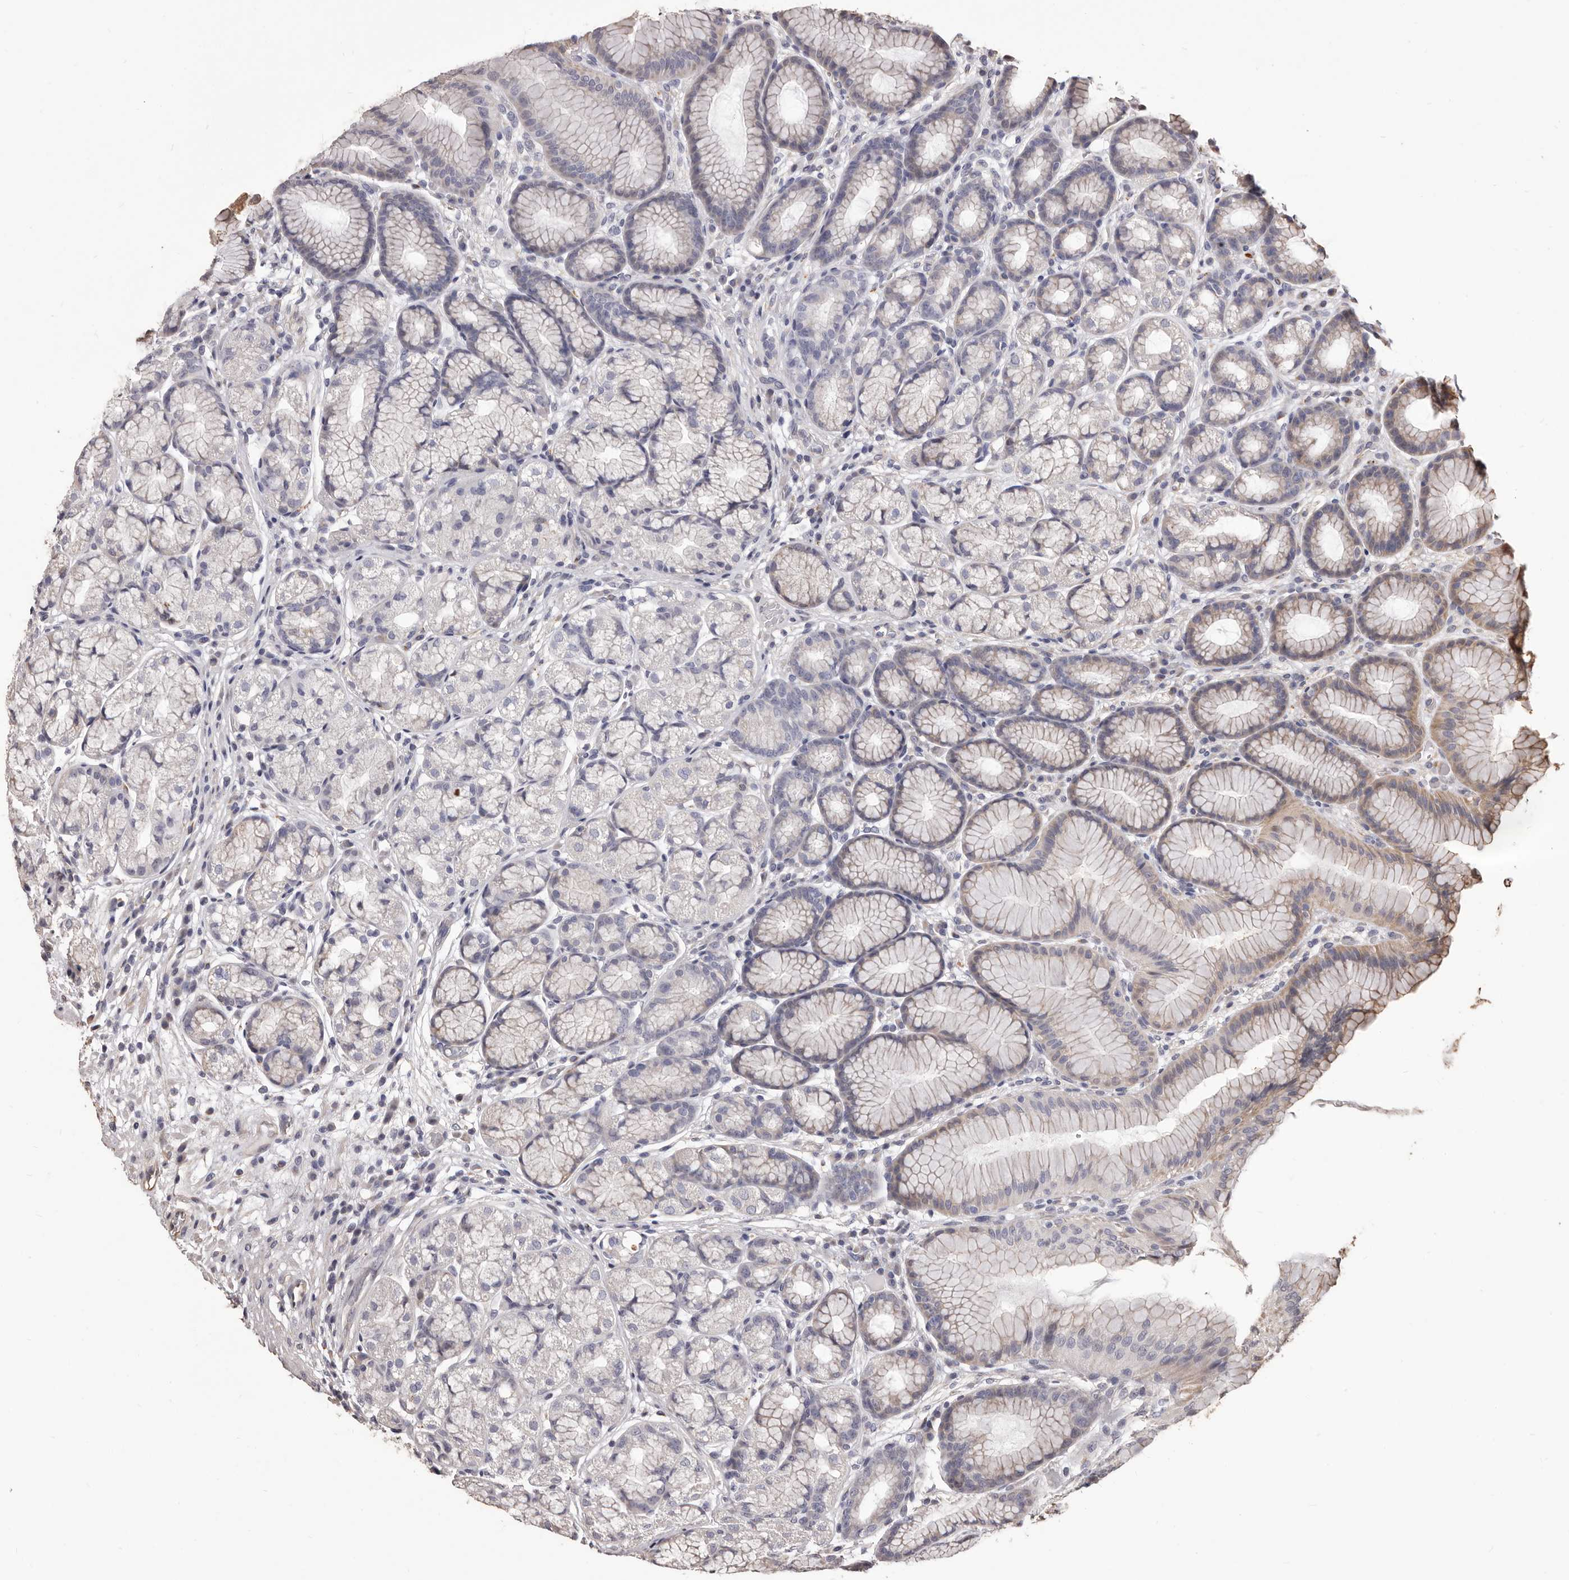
{"staining": {"intensity": "weak", "quantity": "<25%", "location": "cytoplasmic/membranous"}, "tissue": "stomach", "cell_type": "Glandular cells", "image_type": "normal", "snomed": [{"axis": "morphology", "description": "Normal tissue, NOS"}, {"axis": "topography", "description": "Stomach"}], "caption": "High power microscopy image of an immunohistochemistry (IHC) histopathology image of unremarkable stomach, revealing no significant expression in glandular cells. (Stains: DAB (3,3'-diaminobenzidine) immunohistochemistry with hematoxylin counter stain, Microscopy: brightfield microscopy at high magnification).", "gene": "ALPK1", "patient": {"sex": "male", "age": 57}}